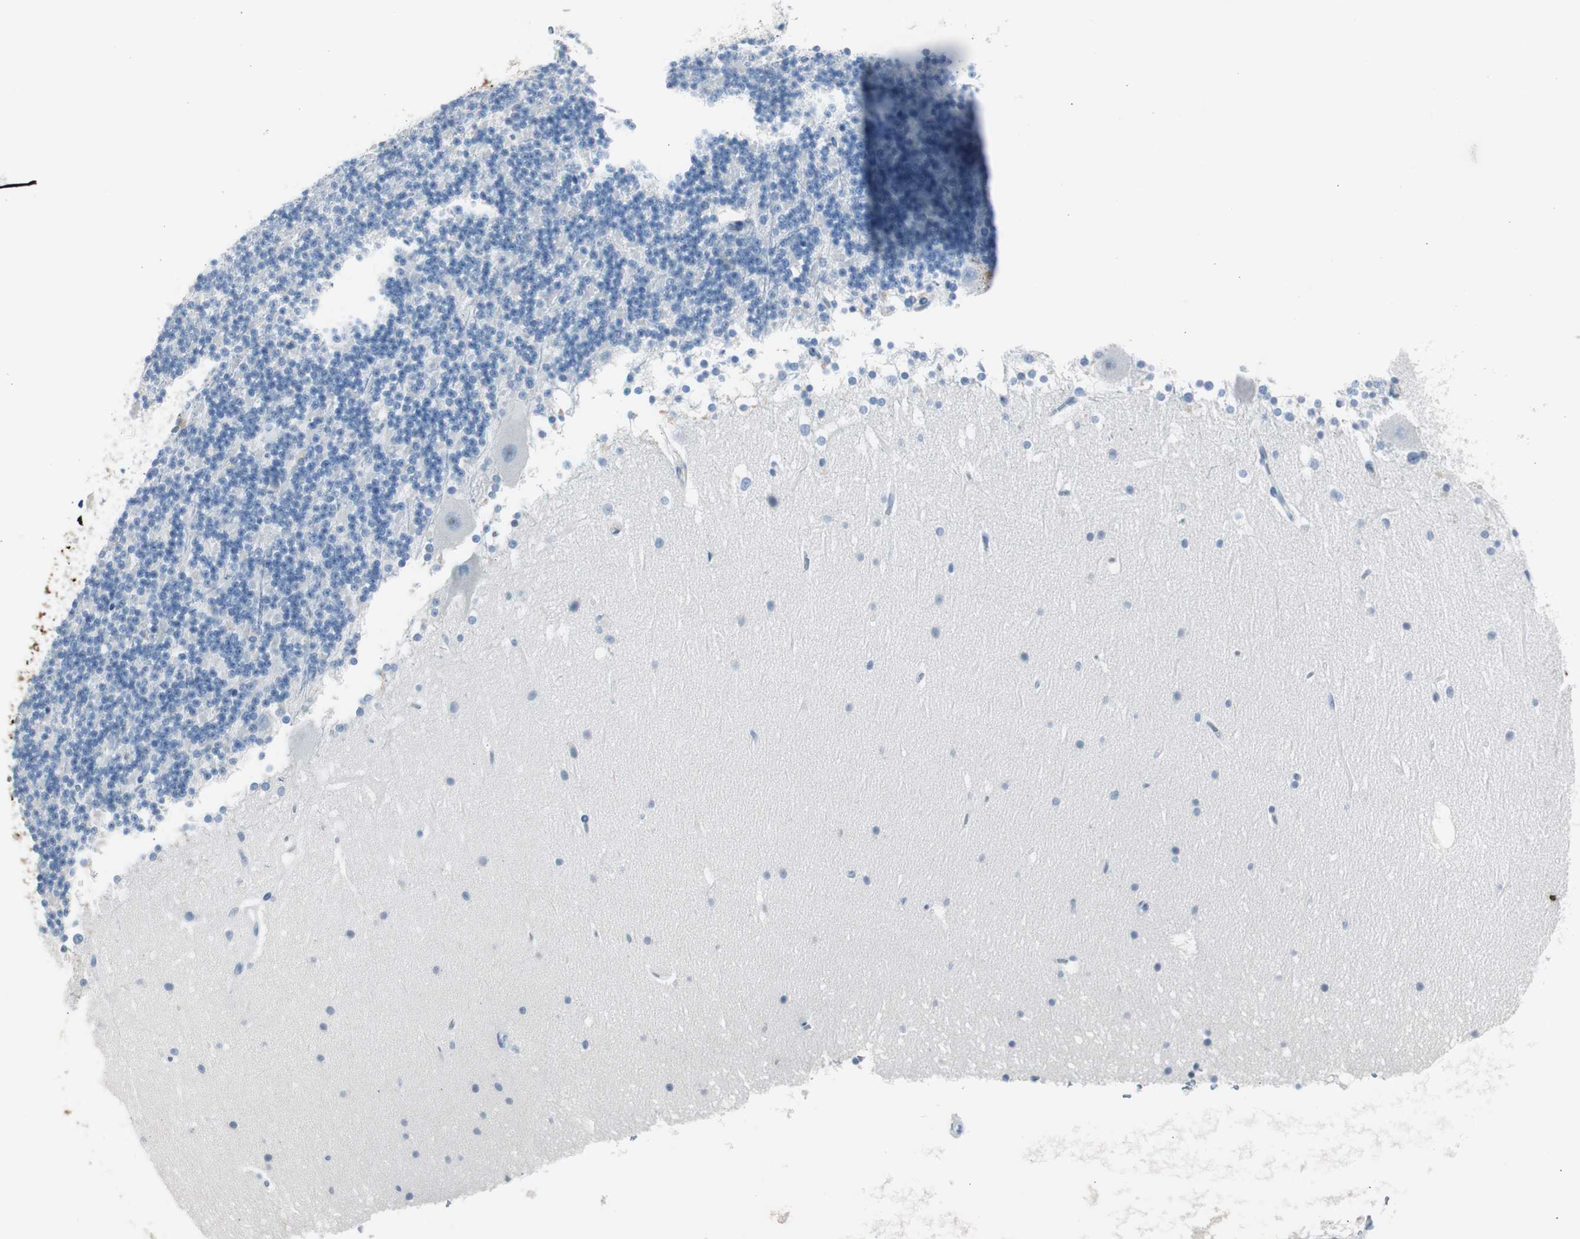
{"staining": {"intensity": "negative", "quantity": "none", "location": "none"}, "tissue": "cerebellum", "cell_type": "Cells in granular layer", "image_type": "normal", "snomed": [{"axis": "morphology", "description": "Normal tissue, NOS"}, {"axis": "topography", "description": "Cerebellum"}], "caption": "The micrograph shows no significant staining in cells in granular layer of cerebellum.", "gene": "S100A7A", "patient": {"sex": "female", "age": 19}}